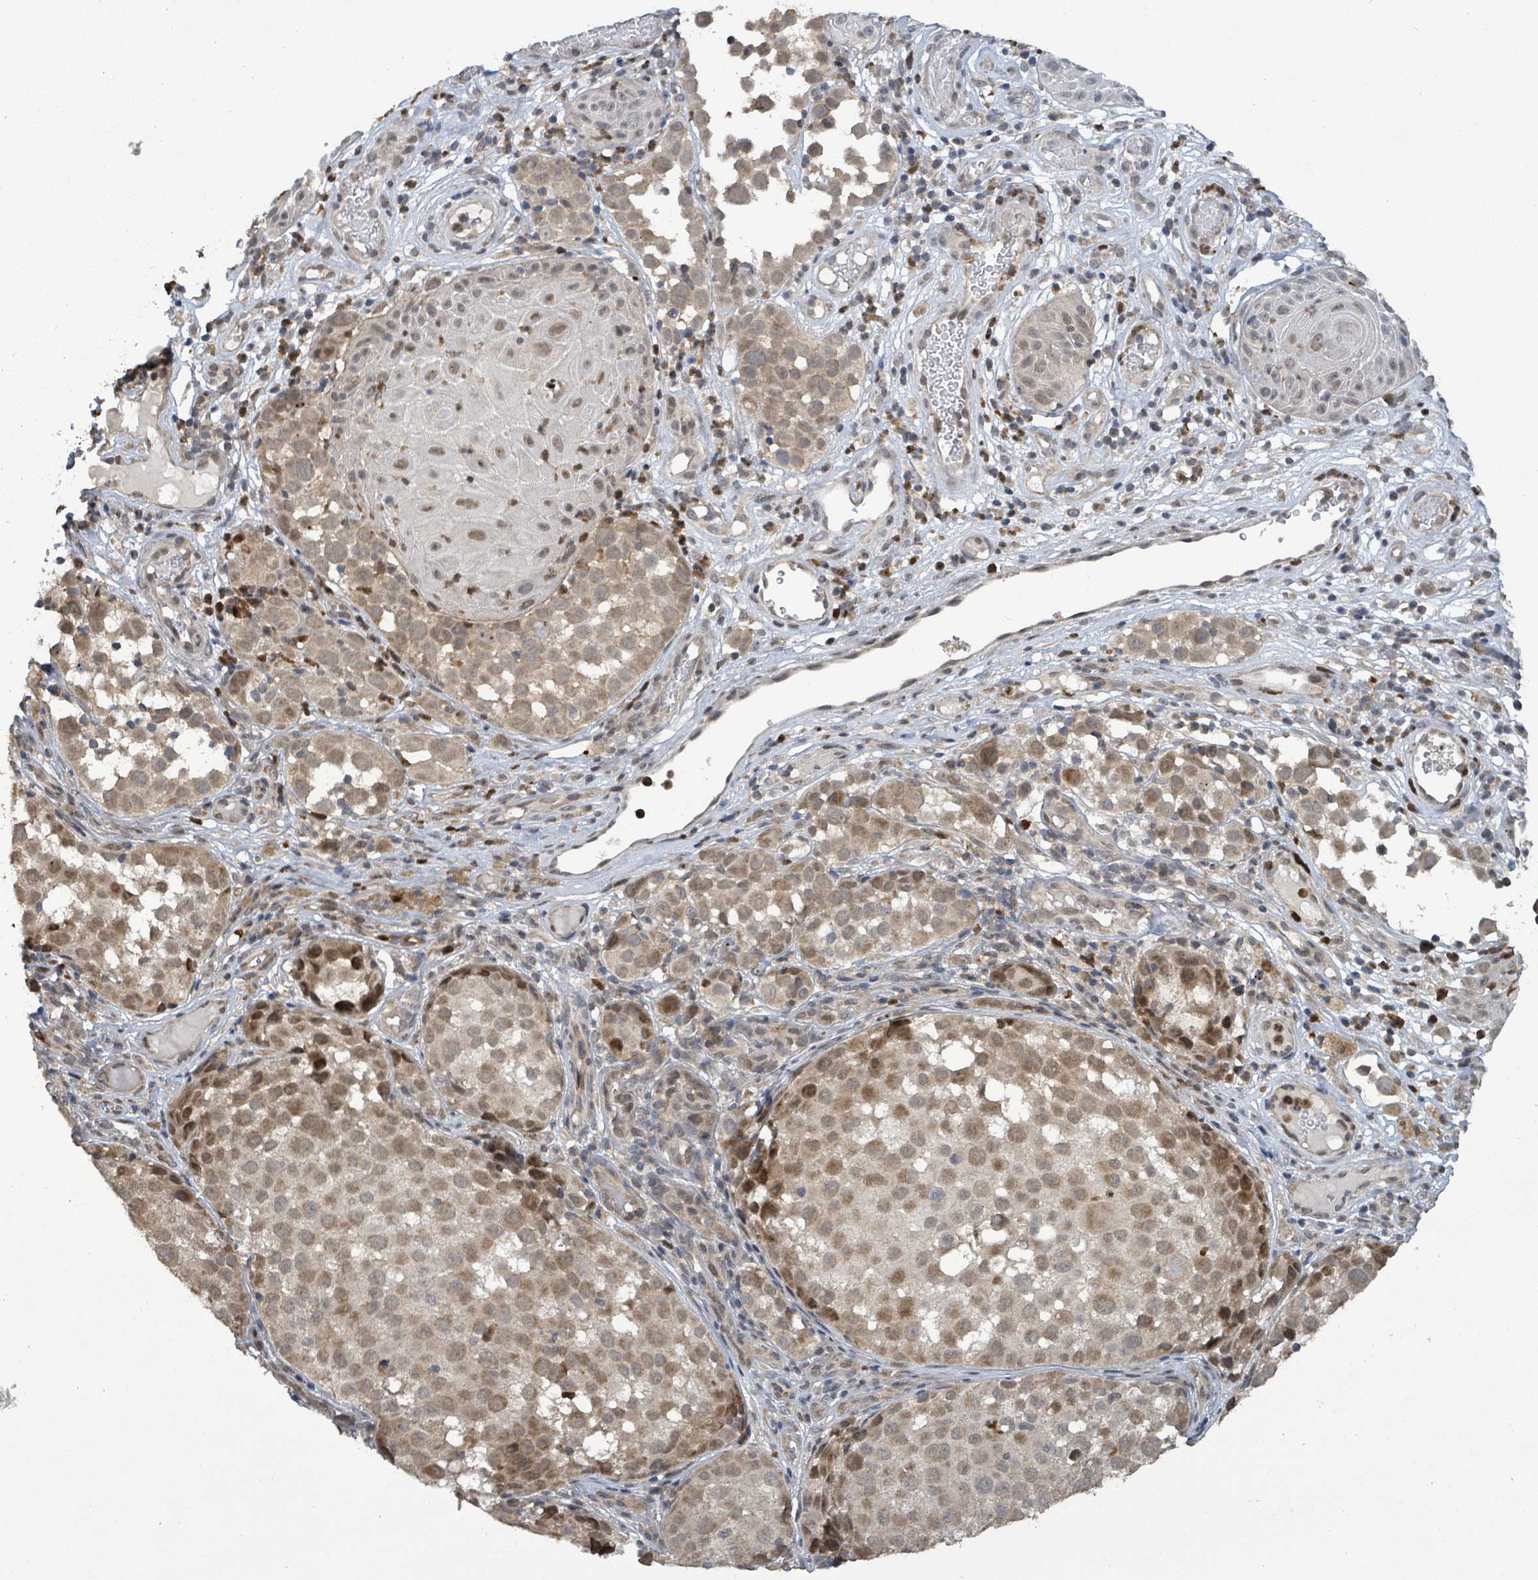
{"staining": {"intensity": "moderate", "quantity": ">75%", "location": "cytoplasmic/membranous,nuclear"}, "tissue": "melanoma", "cell_type": "Tumor cells", "image_type": "cancer", "snomed": [{"axis": "morphology", "description": "Malignant melanoma, NOS"}, {"axis": "topography", "description": "Skin"}], "caption": "The photomicrograph exhibits immunohistochemical staining of malignant melanoma. There is moderate cytoplasmic/membranous and nuclear staining is identified in approximately >75% of tumor cells.", "gene": "COQ6", "patient": {"sex": "male", "age": 64}}